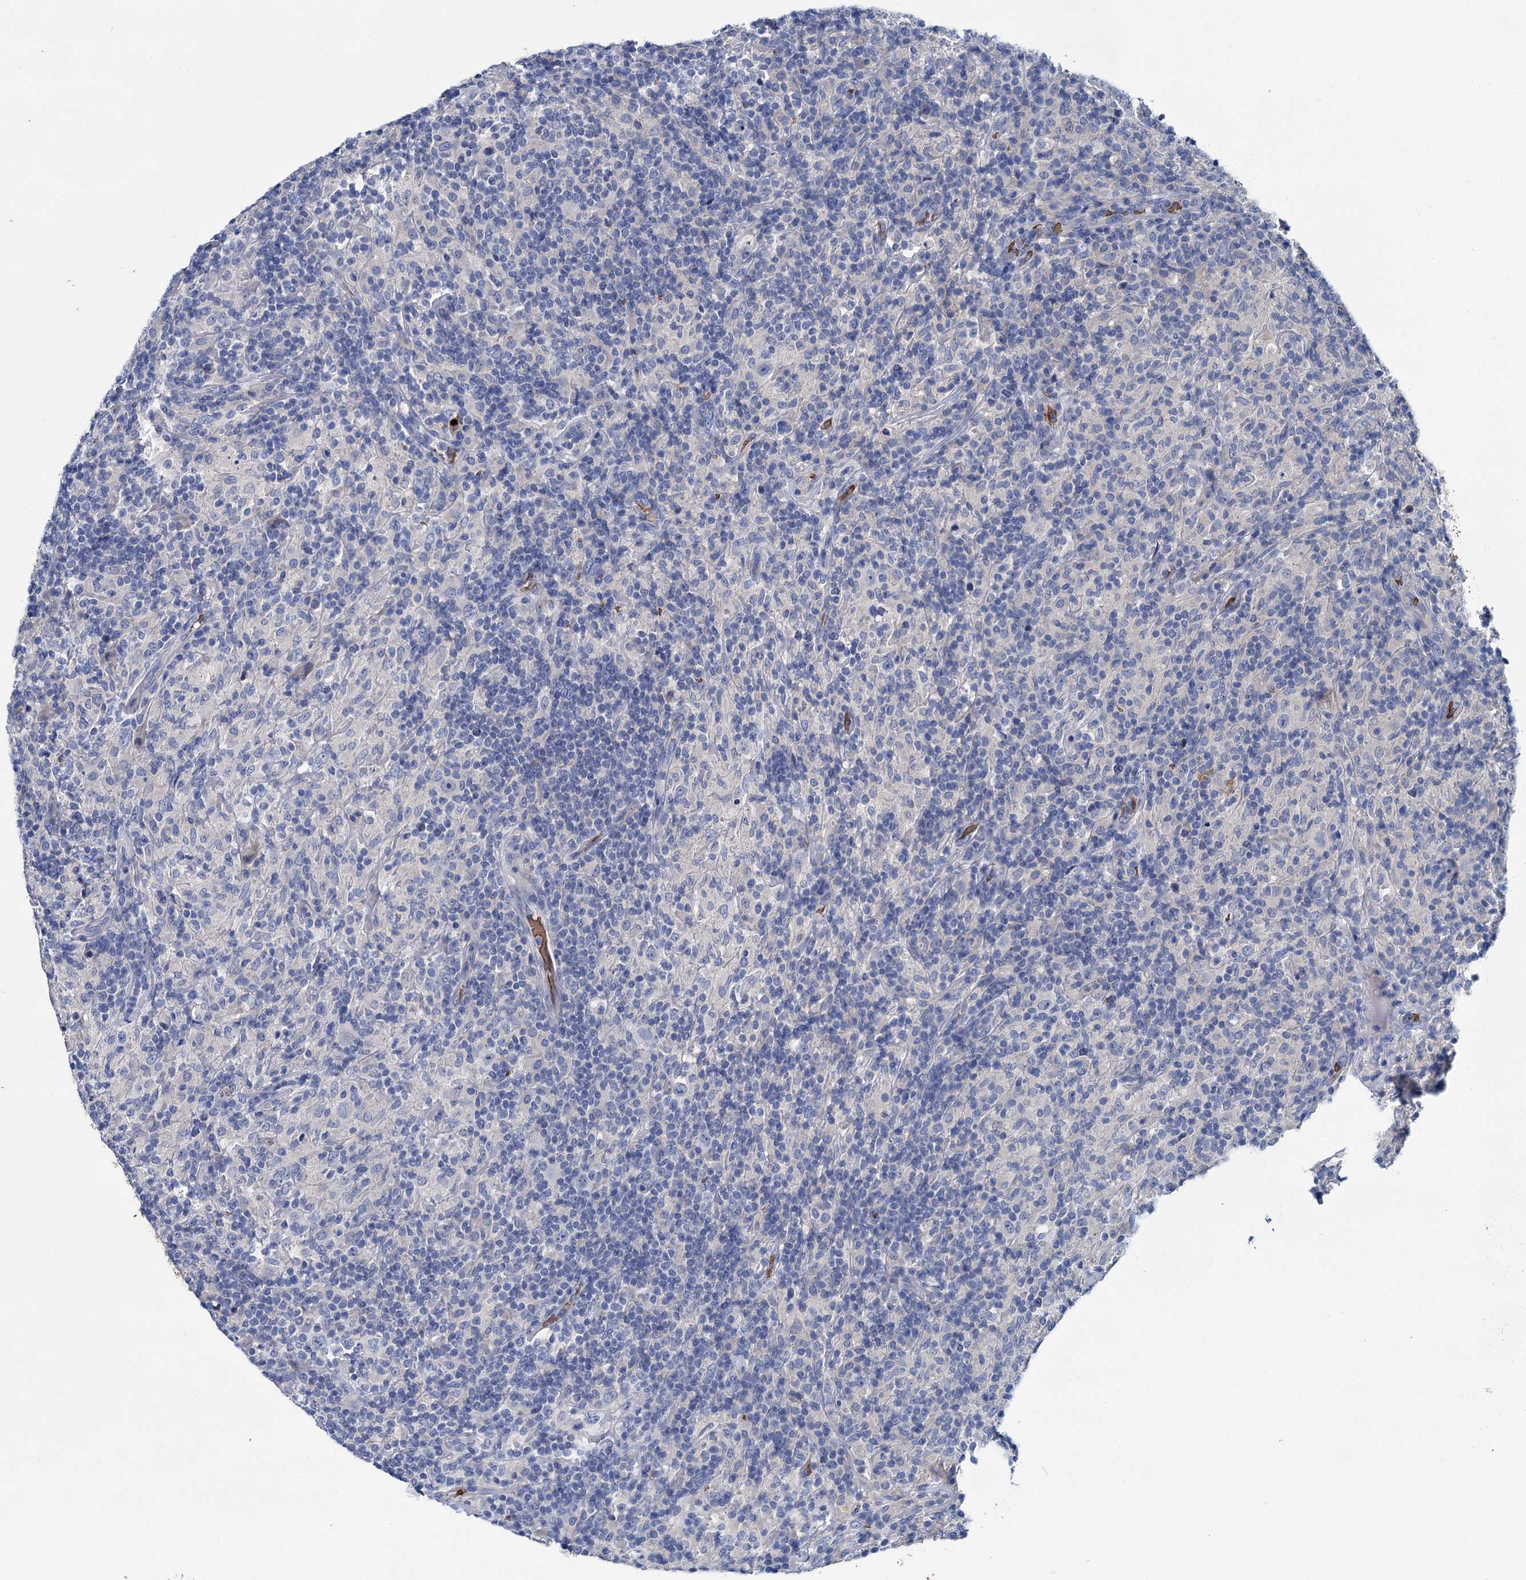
{"staining": {"intensity": "negative", "quantity": "none", "location": "none"}, "tissue": "lymphoma", "cell_type": "Tumor cells", "image_type": "cancer", "snomed": [{"axis": "morphology", "description": "Hodgkin's disease, NOS"}, {"axis": "topography", "description": "Lymph node"}], "caption": "IHC photomicrograph of neoplastic tissue: Hodgkin's disease stained with DAB (3,3'-diaminobenzidine) exhibits no significant protein expression in tumor cells. (DAB (3,3'-diaminobenzidine) immunohistochemistry (IHC) with hematoxylin counter stain).", "gene": "ATG2A", "patient": {"sex": "male", "age": 70}}